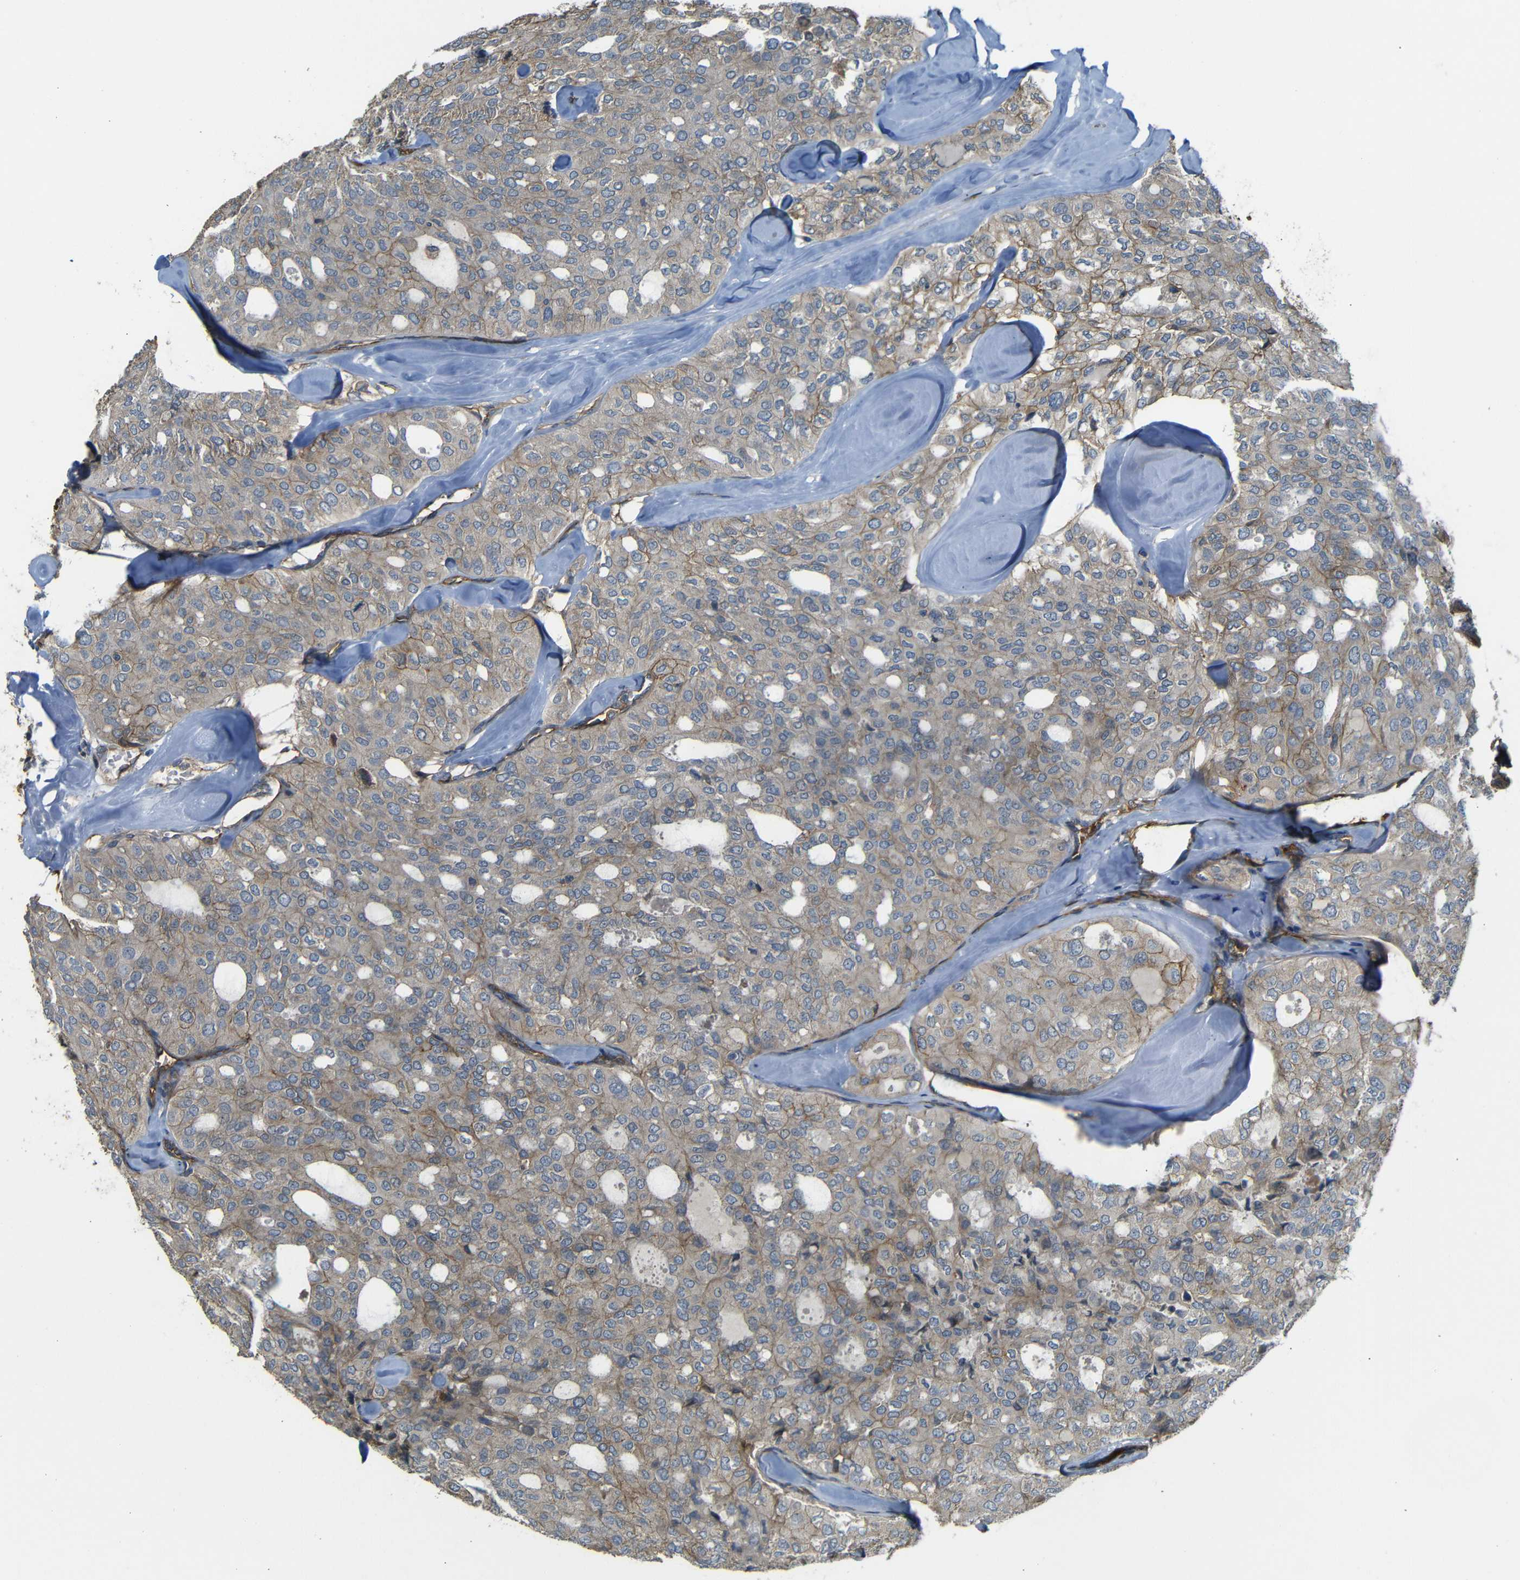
{"staining": {"intensity": "weak", "quantity": ">75%", "location": "cytoplasmic/membranous"}, "tissue": "thyroid cancer", "cell_type": "Tumor cells", "image_type": "cancer", "snomed": [{"axis": "morphology", "description": "Follicular adenoma carcinoma, NOS"}, {"axis": "topography", "description": "Thyroid gland"}], "caption": "There is low levels of weak cytoplasmic/membranous expression in tumor cells of thyroid cancer, as demonstrated by immunohistochemical staining (brown color).", "gene": "RELL1", "patient": {"sex": "male", "age": 75}}